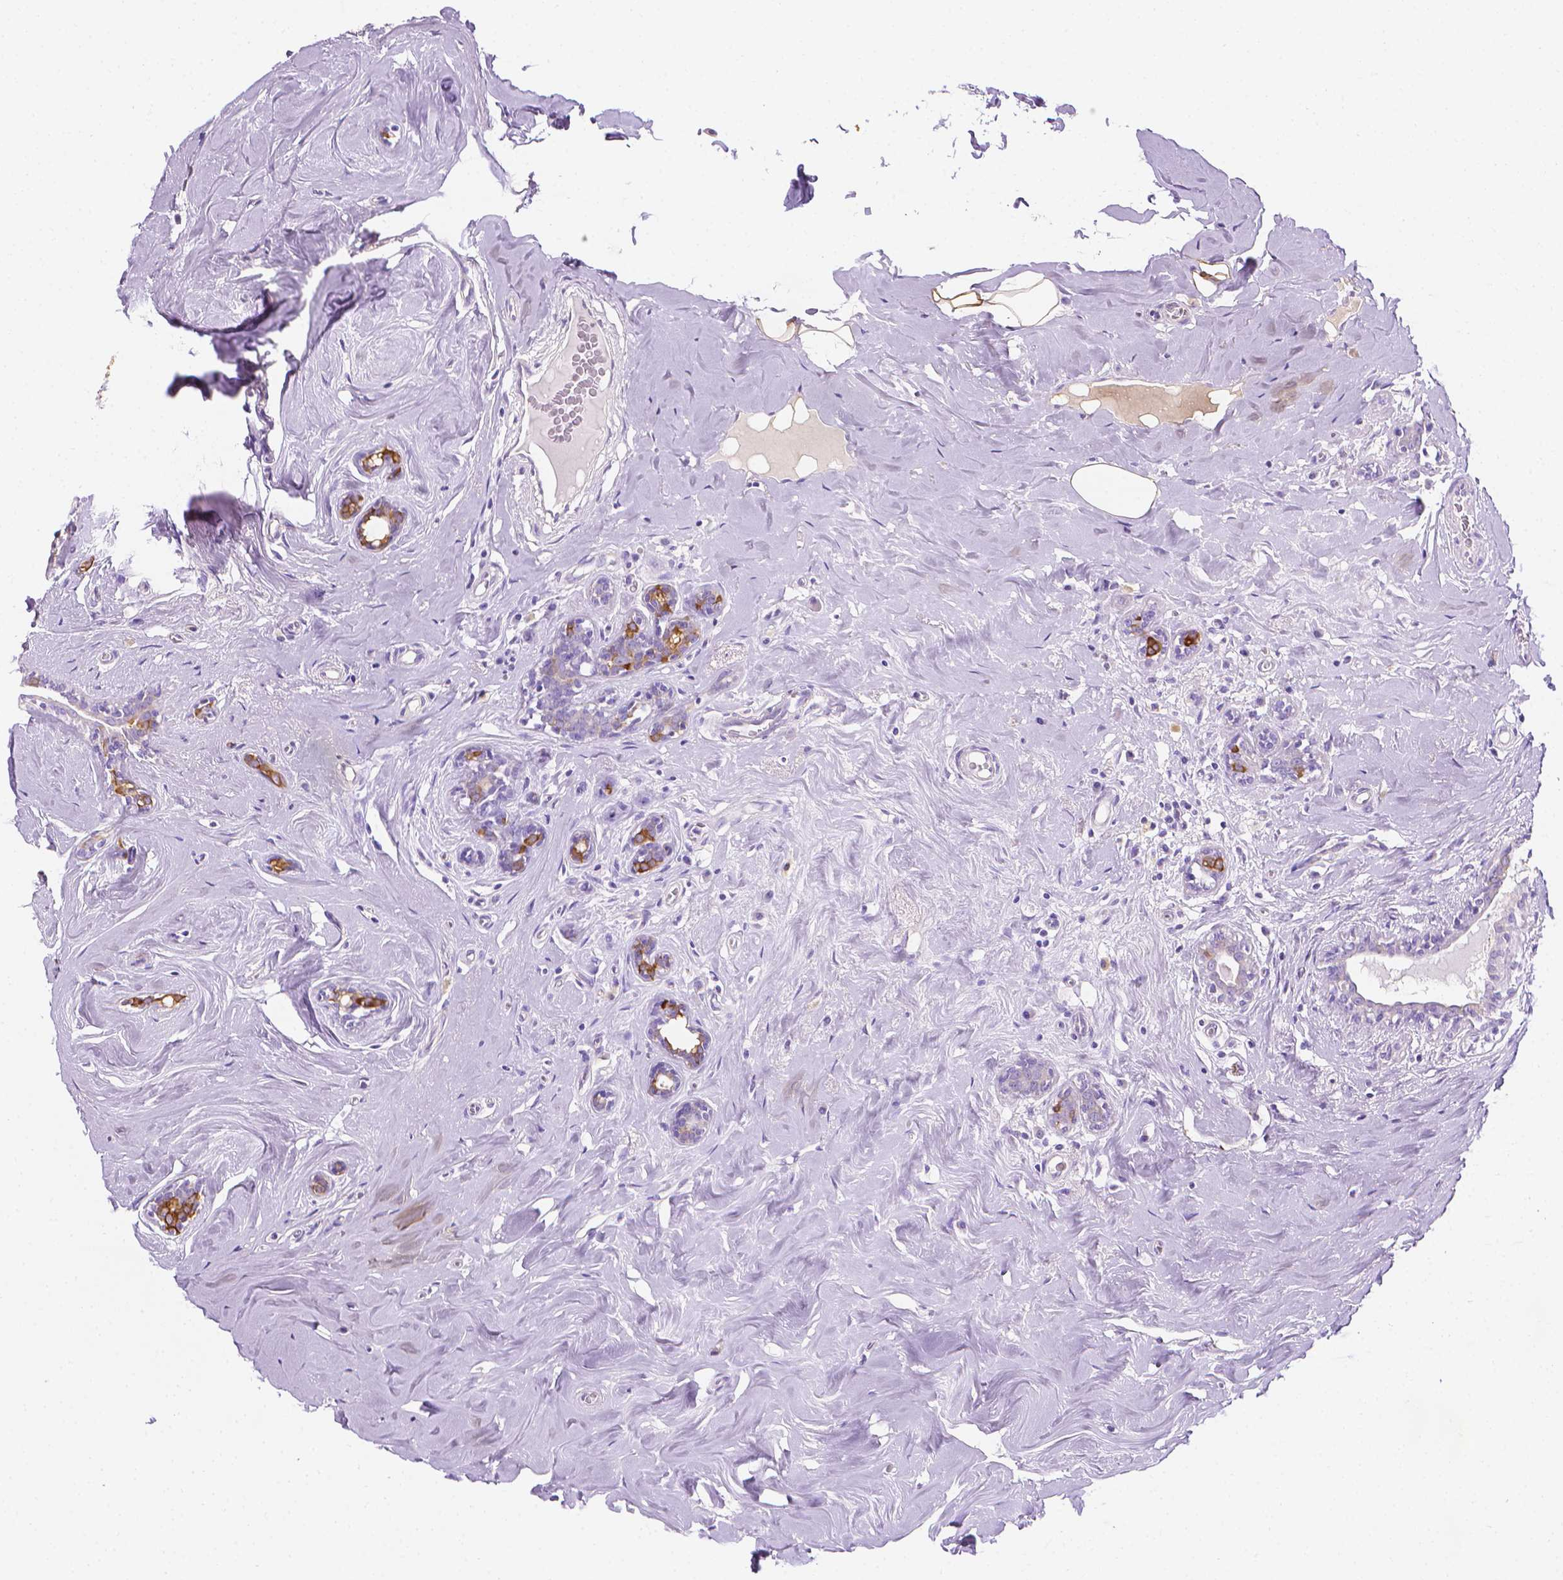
{"staining": {"intensity": "negative", "quantity": "none", "location": "none"}, "tissue": "breast cancer", "cell_type": "Tumor cells", "image_type": "cancer", "snomed": [{"axis": "morphology", "description": "Normal tissue, NOS"}, {"axis": "morphology", "description": "Duct carcinoma"}, {"axis": "topography", "description": "Breast"}], "caption": "The histopathology image demonstrates no staining of tumor cells in breast infiltrating ductal carcinoma.", "gene": "FASN", "patient": {"sex": "female", "age": 43}}